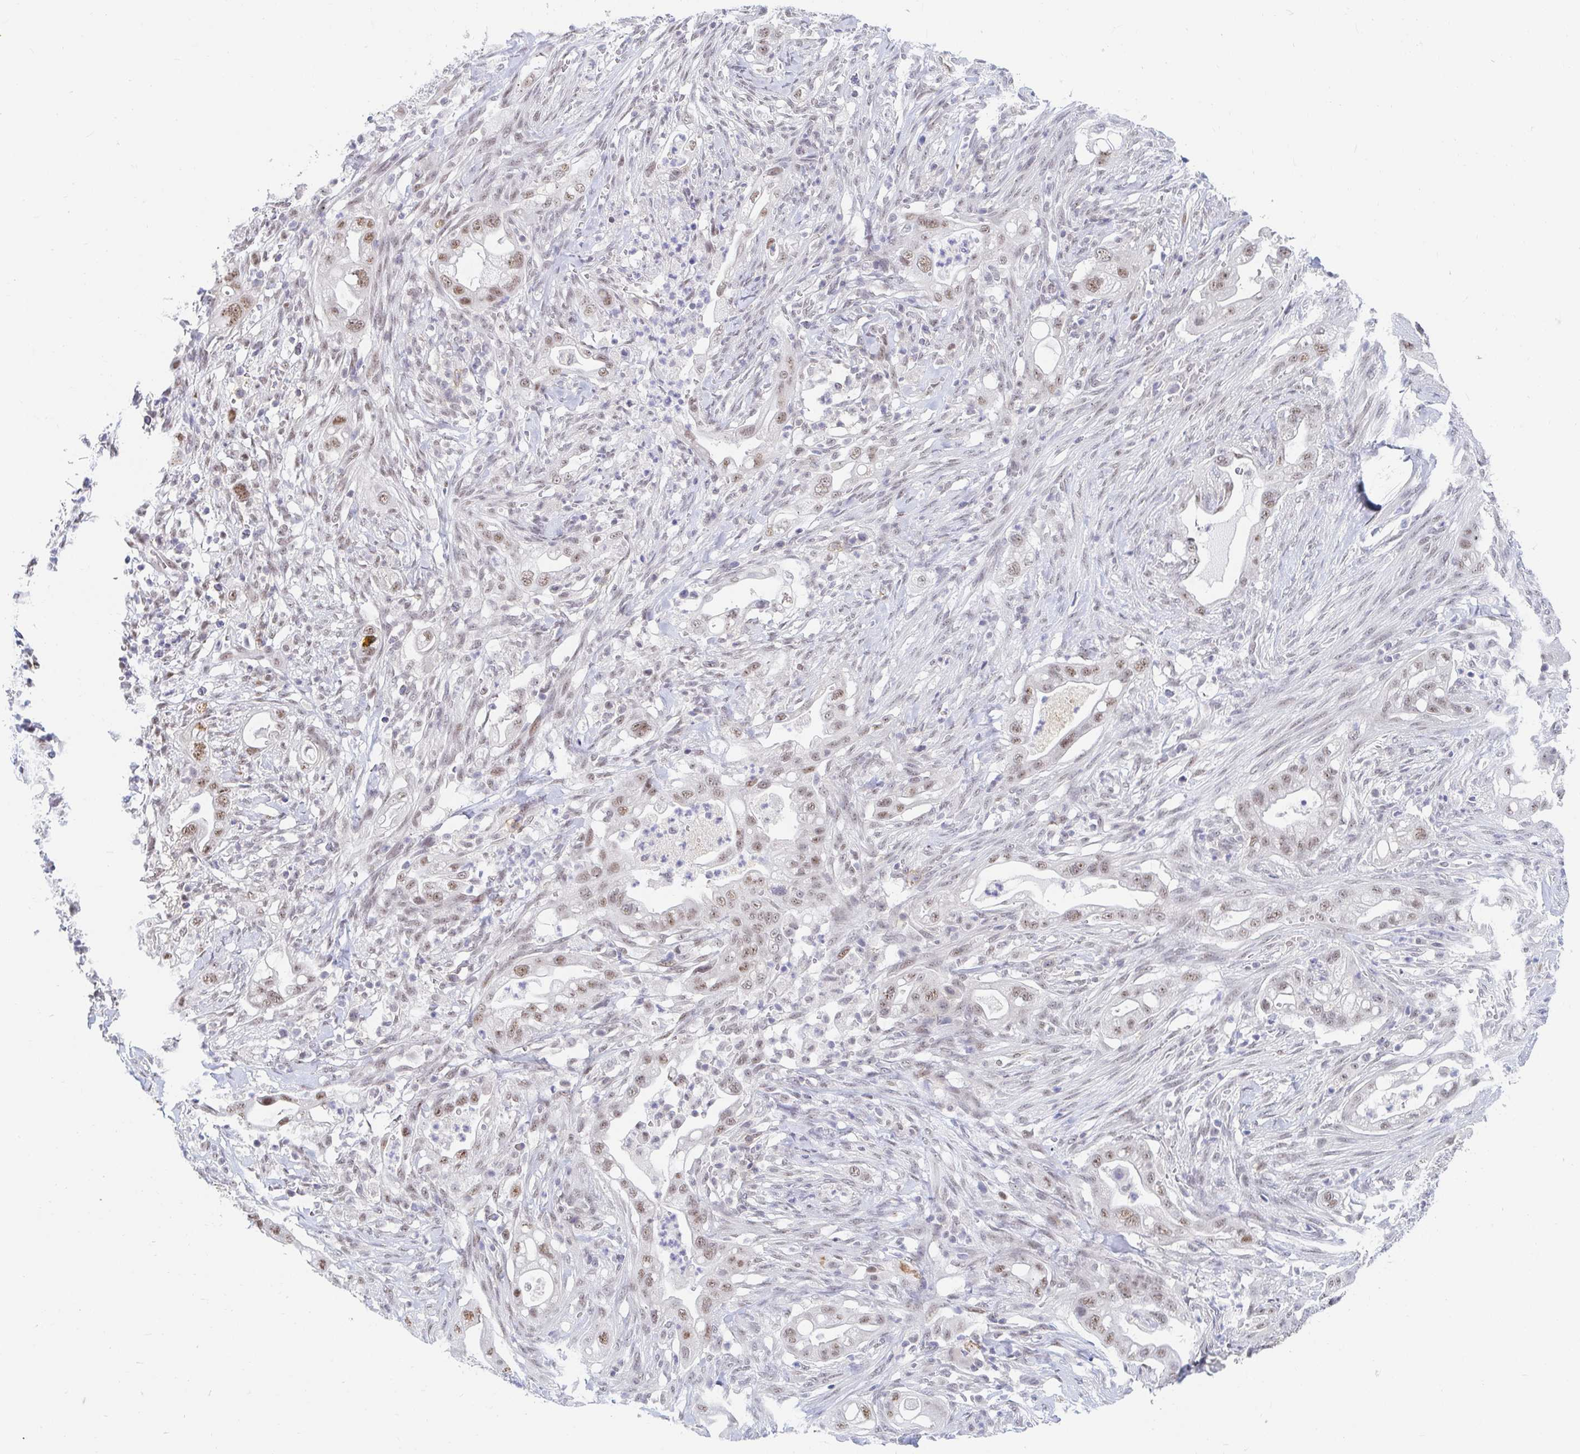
{"staining": {"intensity": "weak", "quantity": ">75%", "location": "nuclear"}, "tissue": "pancreatic cancer", "cell_type": "Tumor cells", "image_type": "cancer", "snomed": [{"axis": "morphology", "description": "Adenocarcinoma, NOS"}, {"axis": "topography", "description": "Pancreas"}], "caption": "Immunohistochemical staining of human pancreatic cancer (adenocarcinoma) displays low levels of weak nuclear protein positivity in about >75% of tumor cells. (IHC, brightfield microscopy, high magnification).", "gene": "COL28A1", "patient": {"sex": "male", "age": 44}}